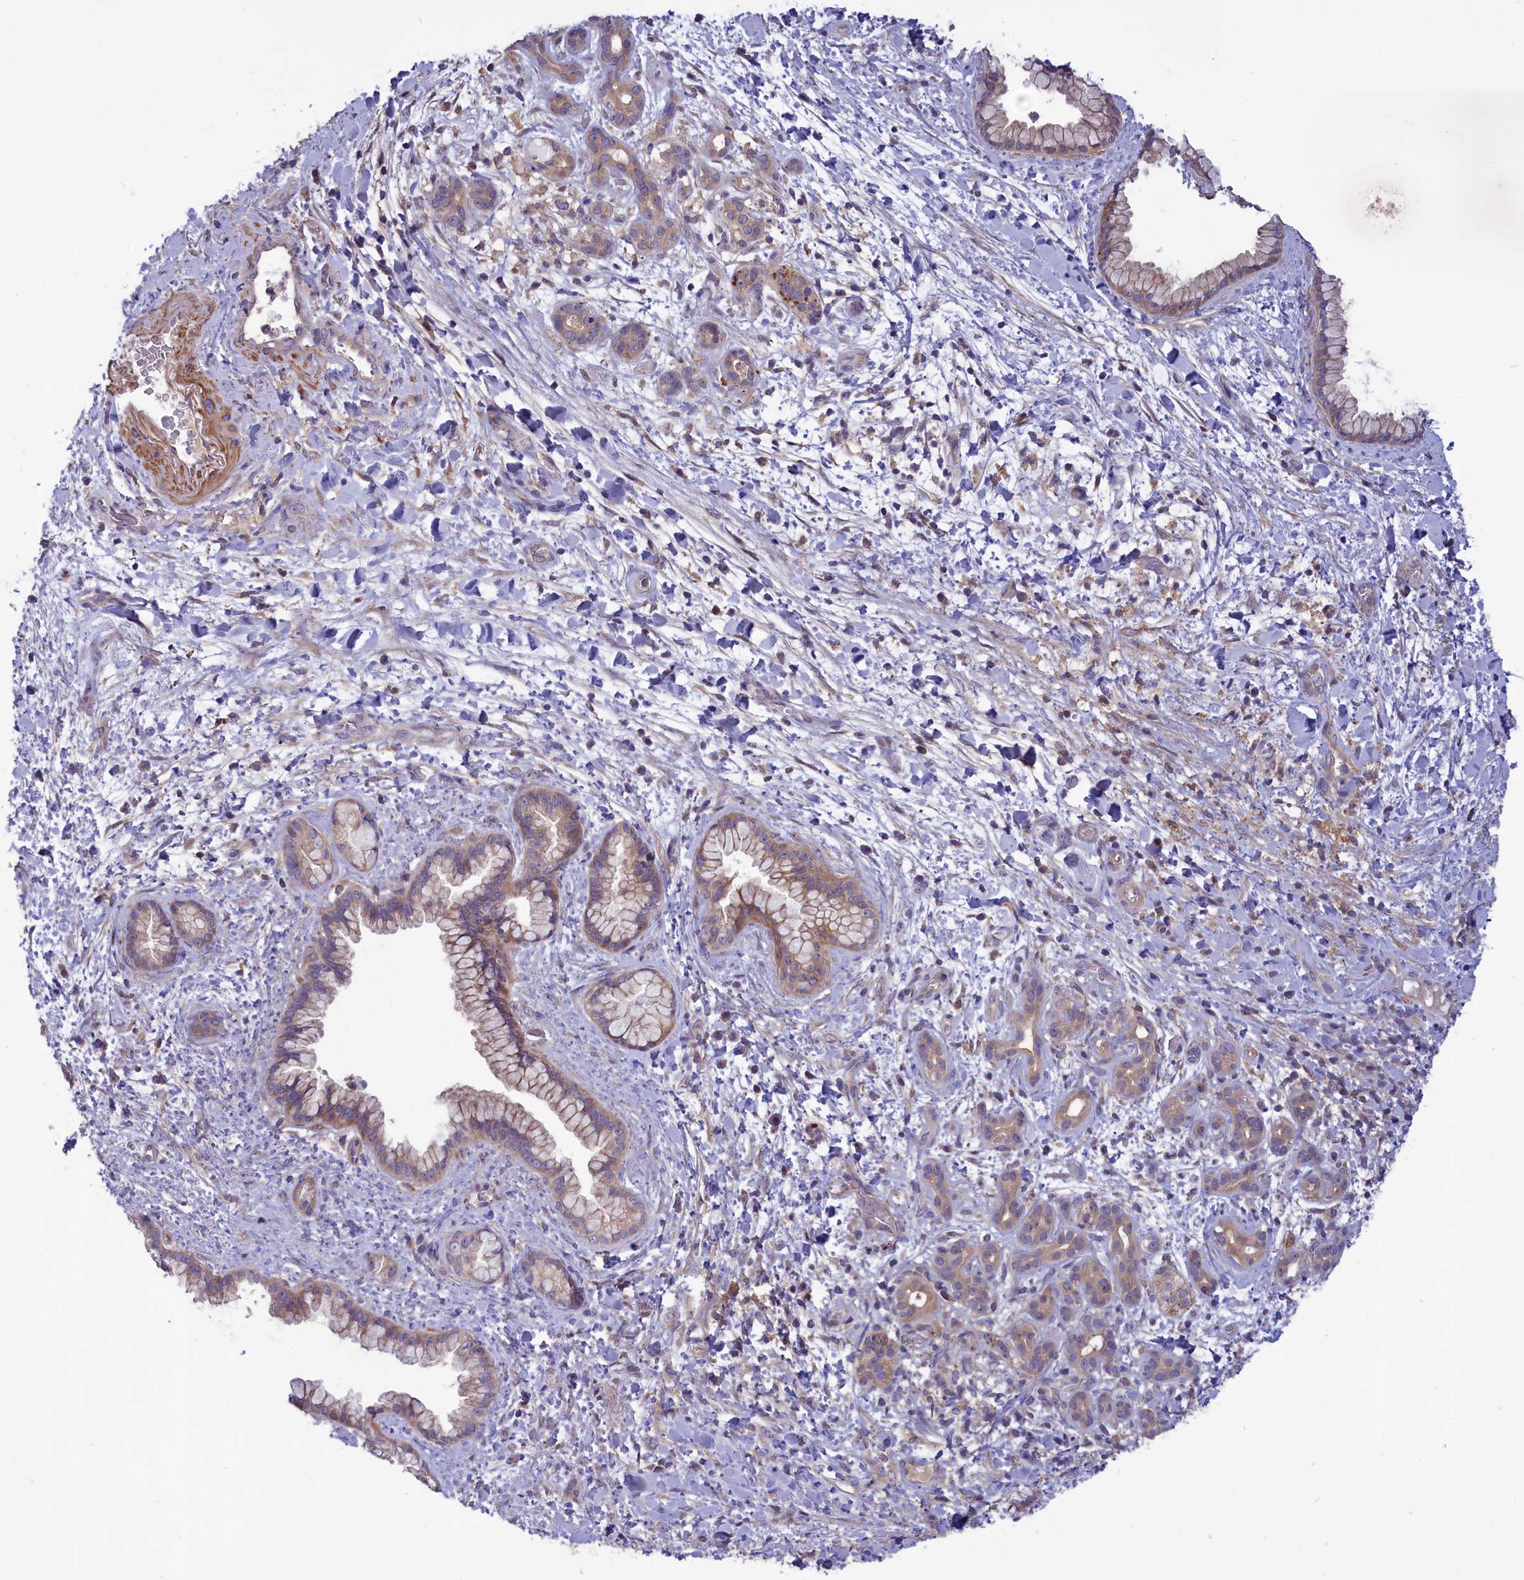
{"staining": {"intensity": "moderate", "quantity": ">75%", "location": "cytoplasmic/membranous"}, "tissue": "pancreatic cancer", "cell_type": "Tumor cells", "image_type": "cancer", "snomed": [{"axis": "morphology", "description": "Adenocarcinoma, NOS"}, {"axis": "topography", "description": "Pancreas"}], "caption": "Protein analysis of pancreatic adenocarcinoma tissue reveals moderate cytoplasmic/membranous staining in approximately >75% of tumor cells.", "gene": "AMDHD2", "patient": {"sex": "female", "age": 78}}